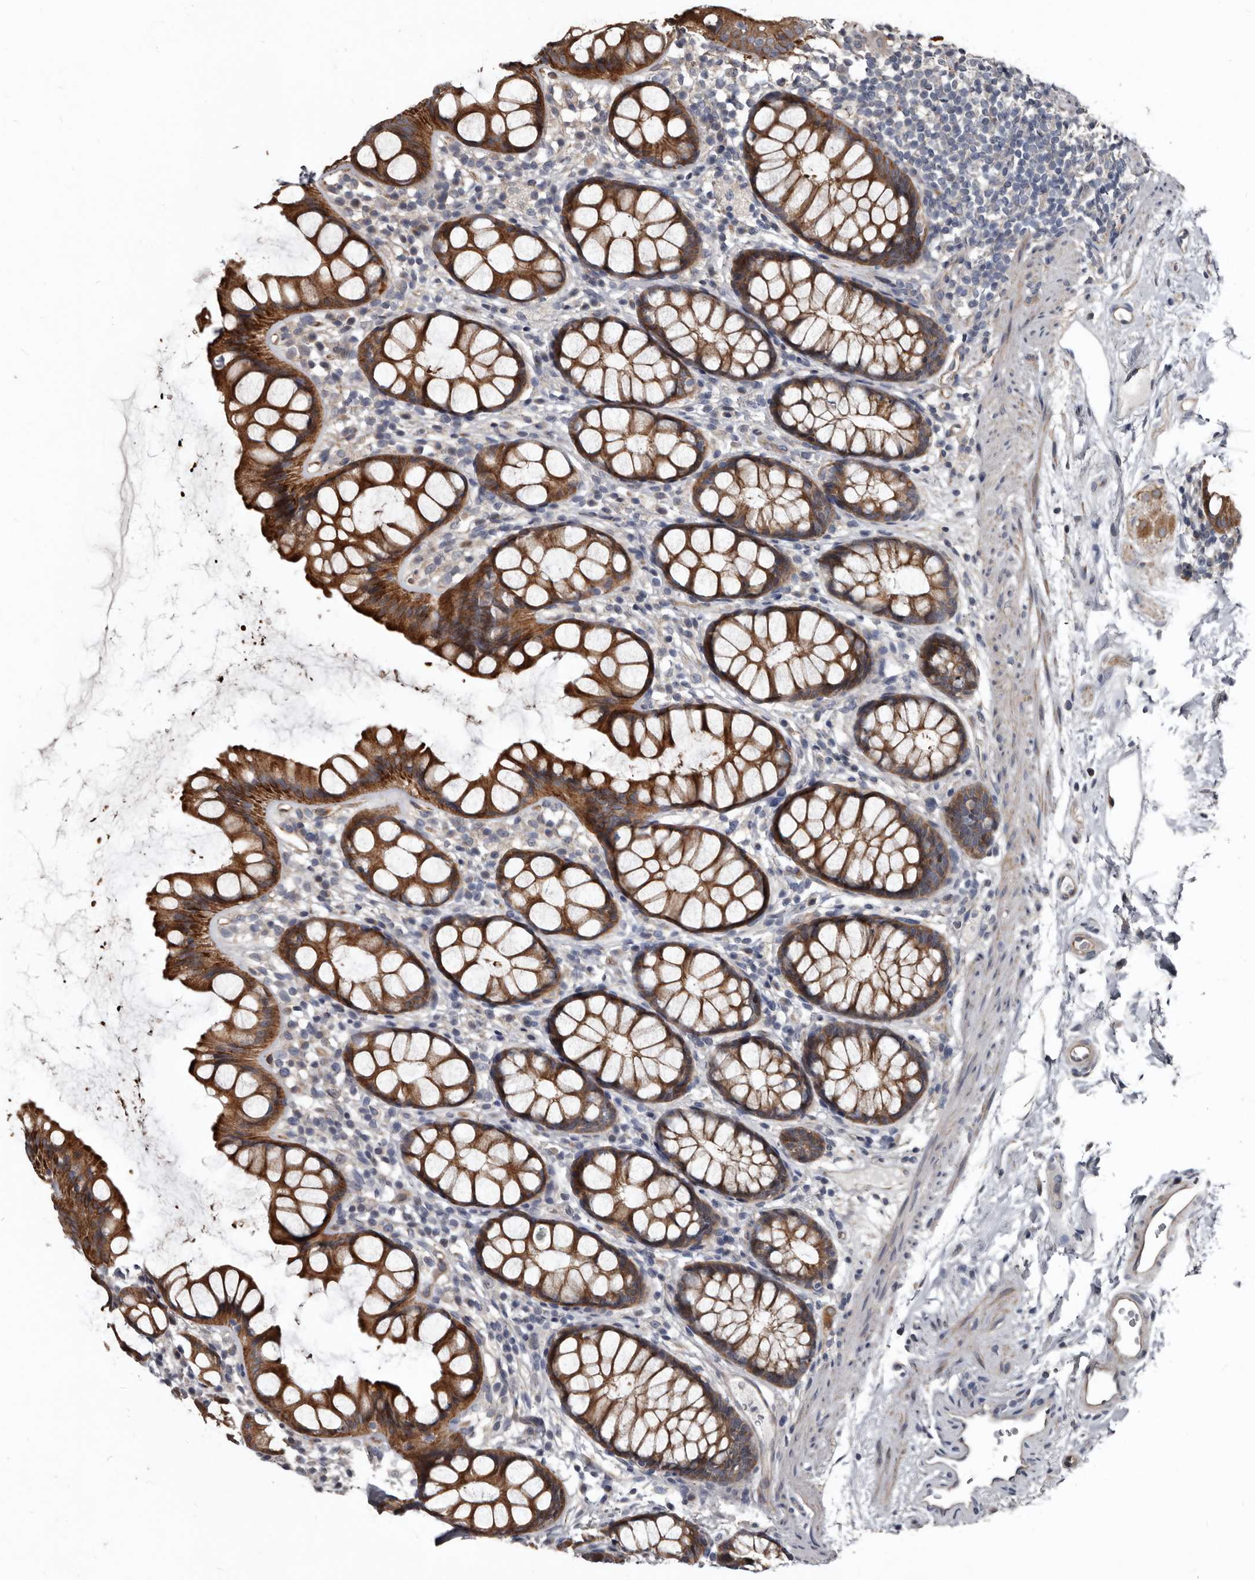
{"staining": {"intensity": "strong", "quantity": ">75%", "location": "cytoplasmic/membranous"}, "tissue": "rectum", "cell_type": "Glandular cells", "image_type": "normal", "snomed": [{"axis": "morphology", "description": "Normal tissue, NOS"}, {"axis": "topography", "description": "Rectum"}], "caption": "This histopathology image exhibits immunohistochemistry staining of benign rectum, with high strong cytoplasmic/membranous staining in approximately >75% of glandular cells.", "gene": "DHPS", "patient": {"sex": "female", "age": 65}}